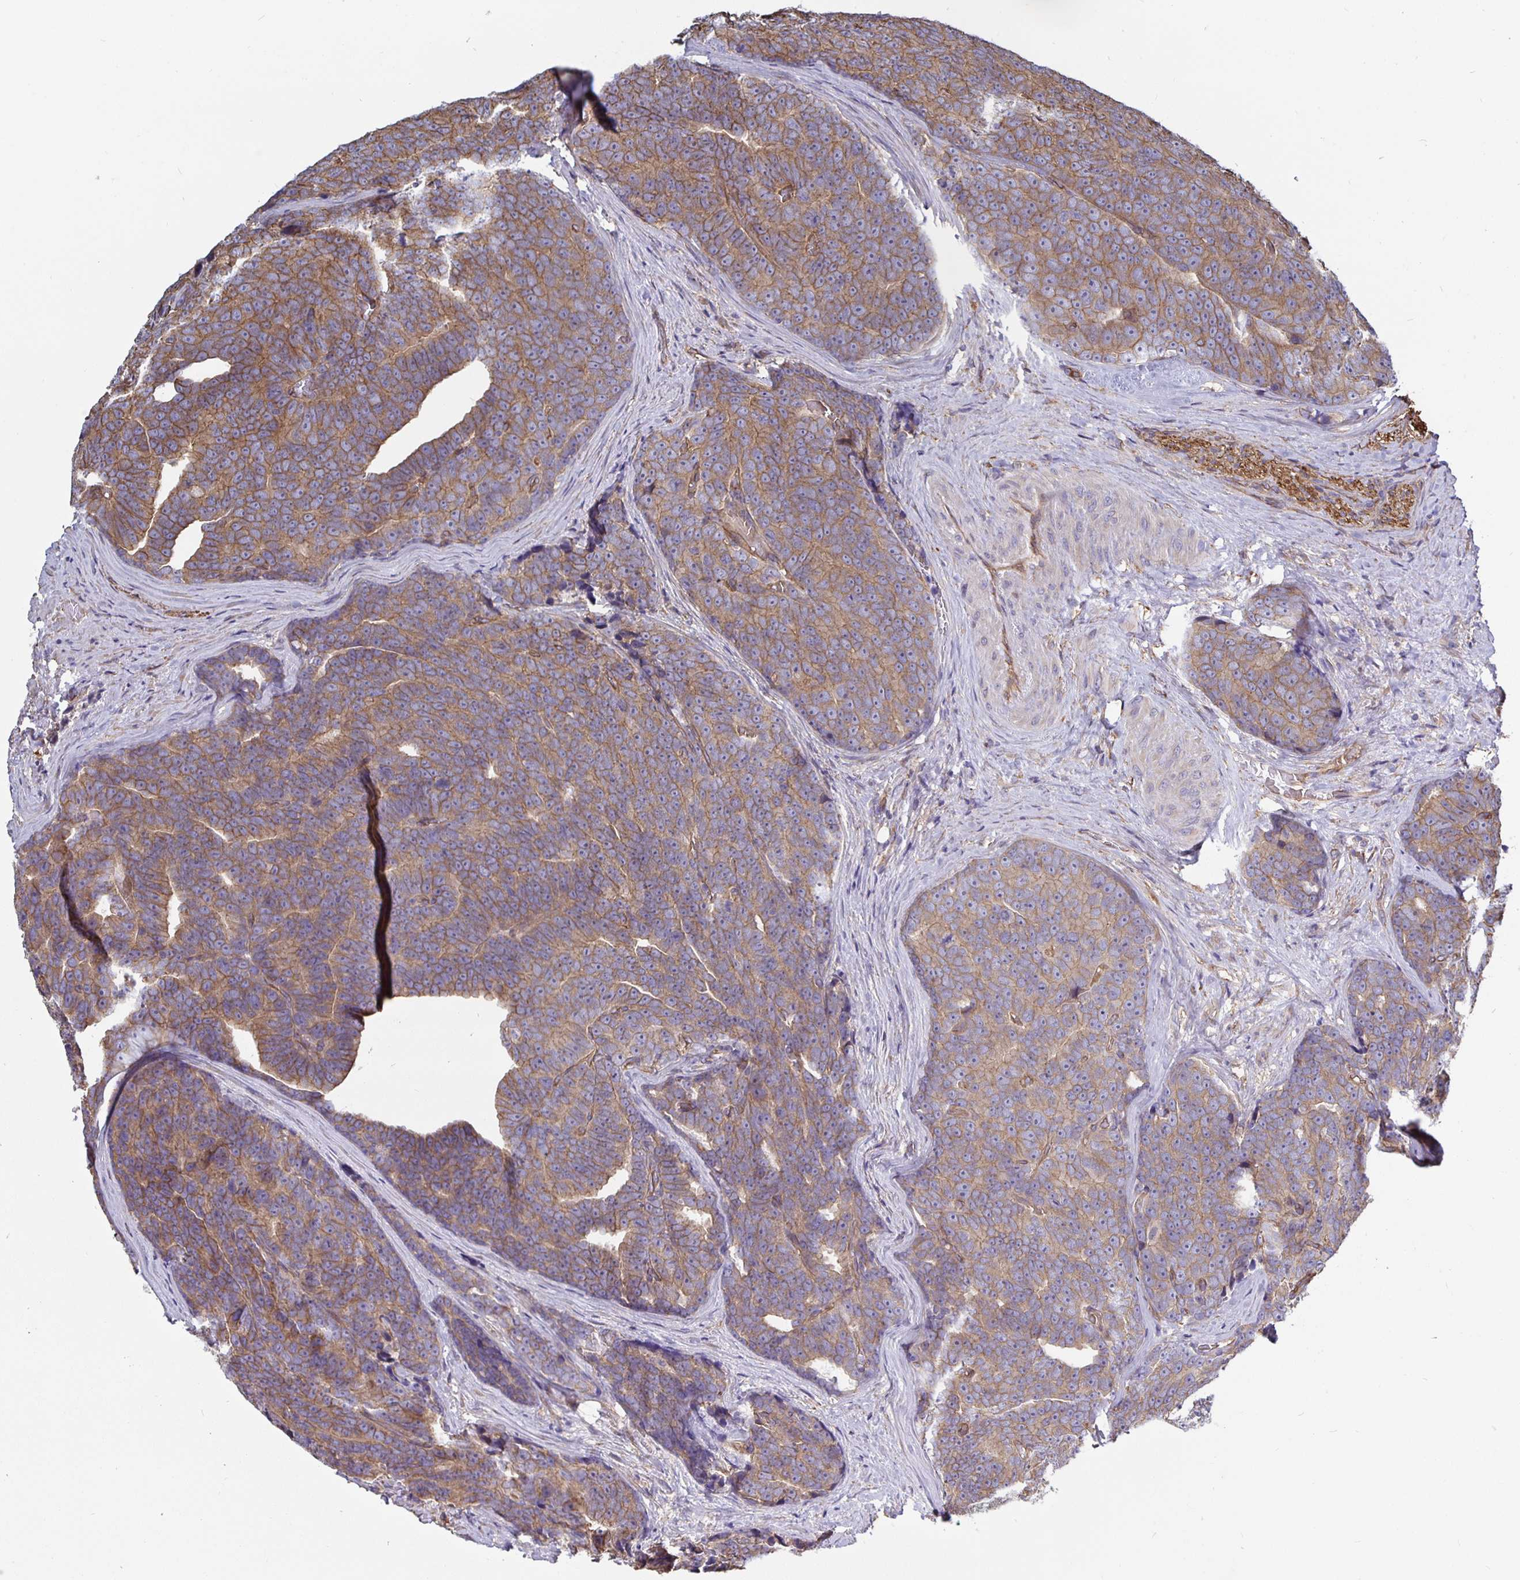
{"staining": {"intensity": "moderate", "quantity": "25%-75%", "location": "cytoplasmic/membranous"}, "tissue": "prostate cancer", "cell_type": "Tumor cells", "image_type": "cancer", "snomed": [{"axis": "morphology", "description": "Adenocarcinoma, Low grade"}, {"axis": "topography", "description": "Prostate"}], "caption": "A photomicrograph of prostate cancer (adenocarcinoma (low-grade)) stained for a protein shows moderate cytoplasmic/membranous brown staining in tumor cells. (DAB (3,3'-diaminobenzidine) = brown stain, brightfield microscopy at high magnification).", "gene": "ARHGEF39", "patient": {"sex": "male", "age": 62}}